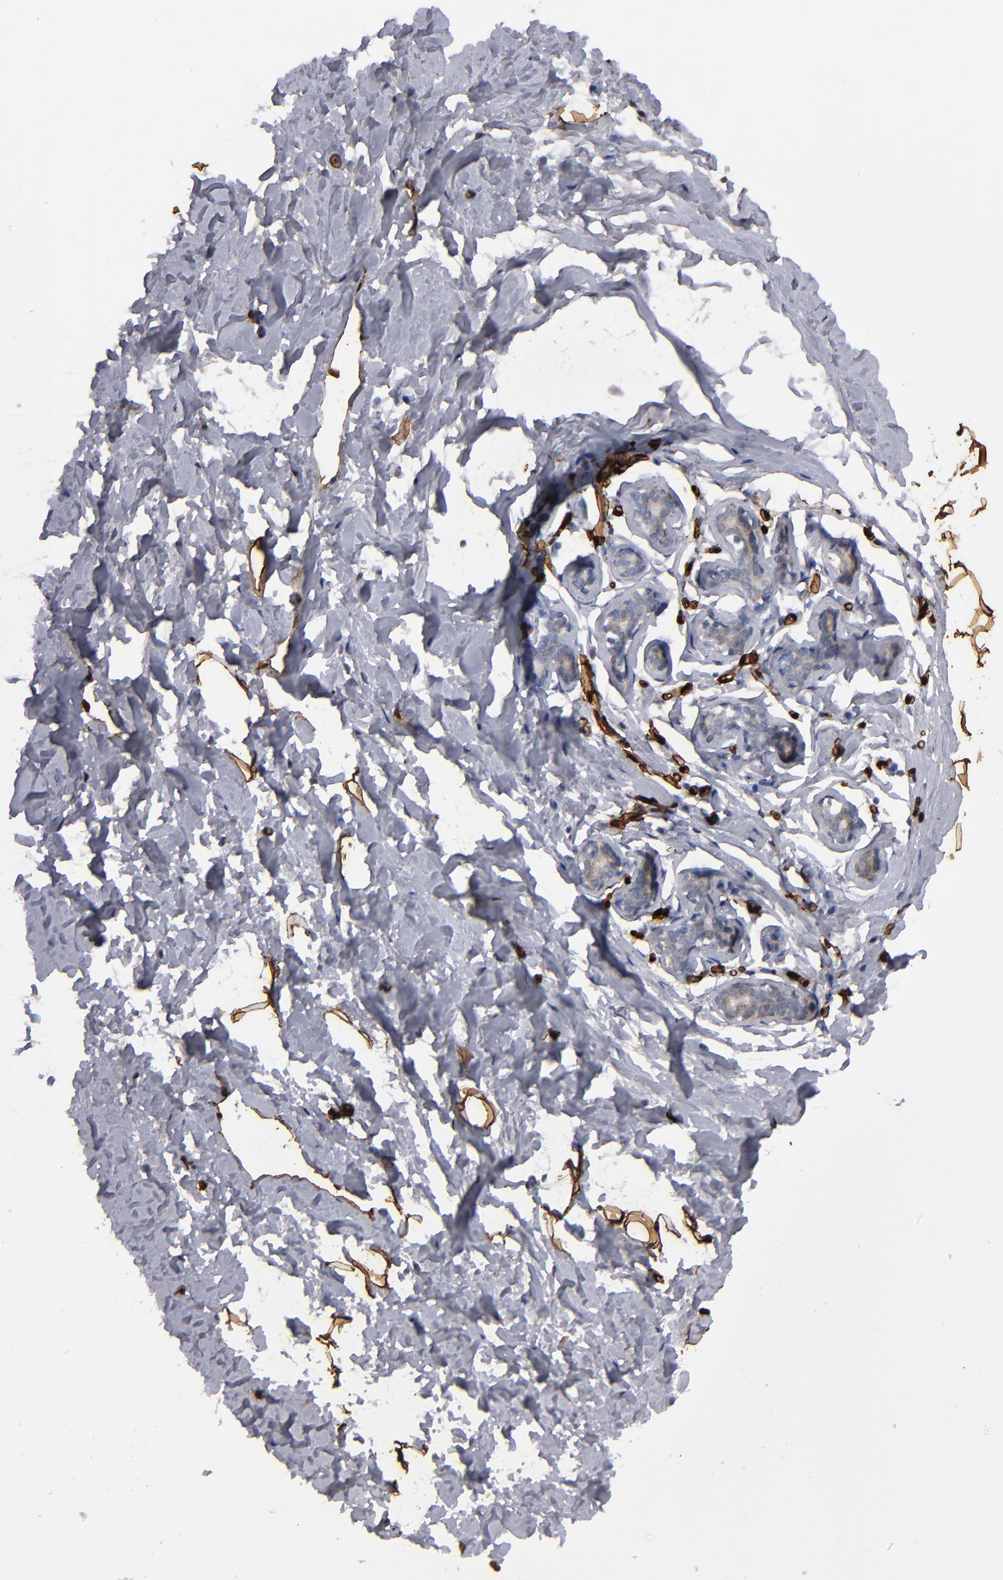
{"staining": {"intensity": "strong", "quantity": ">75%", "location": "cytoplasmic/membranous"}, "tissue": "breast", "cell_type": "Adipocytes", "image_type": "normal", "snomed": [{"axis": "morphology", "description": "Normal tissue, NOS"}, {"axis": "topography", "description": "Breast"}], "caption": "Strong cytoplasmic/membranous expression is appreciated in about >75% of adipocytes in normal breast. (IHC, brightfield microscopy, high magnification).", "gene": "FABP4", "patient": {"sex": "female", "age": 23}}